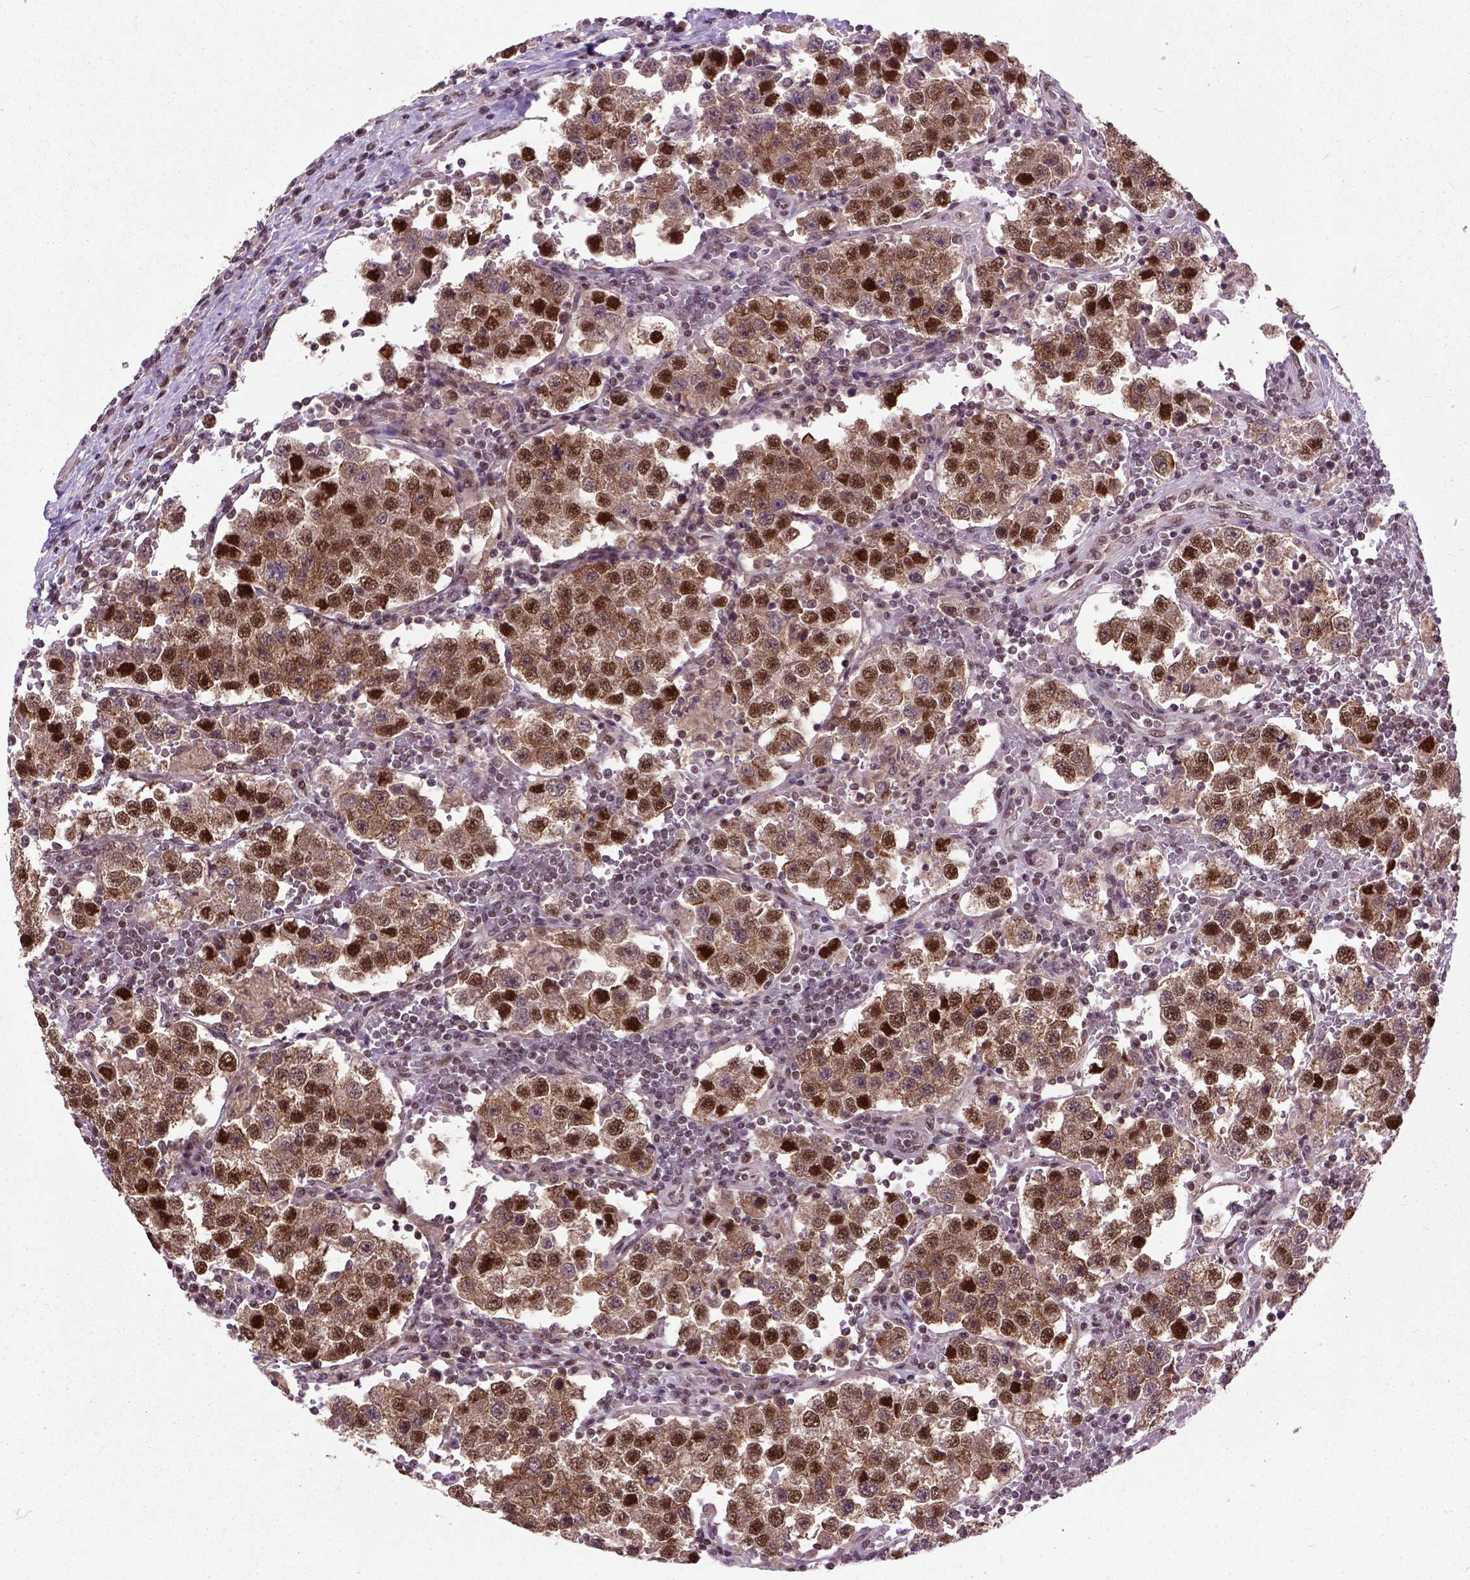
{"staining": {"intensity": "strong", "quantity": ">75%", "location": "cytoplasmic/membranous,nuclear"}, "tissue": "testis cancer", "cell_type": "Tumor cells", "image_type": "cancer", "snomed": [{"axis": "morphology", "description": "Seminoma, NOS"}, {"axis": "topography", "description": "Testis"}], "caption": "Human seminoma (testis) stained for a protein (brown) exhibits strong cytoplasmic/membranous and nuclear positive expression in about >75% of tumor cells.", "gene": "UBA3", "patient": {"sex": "male", "age": 37}}